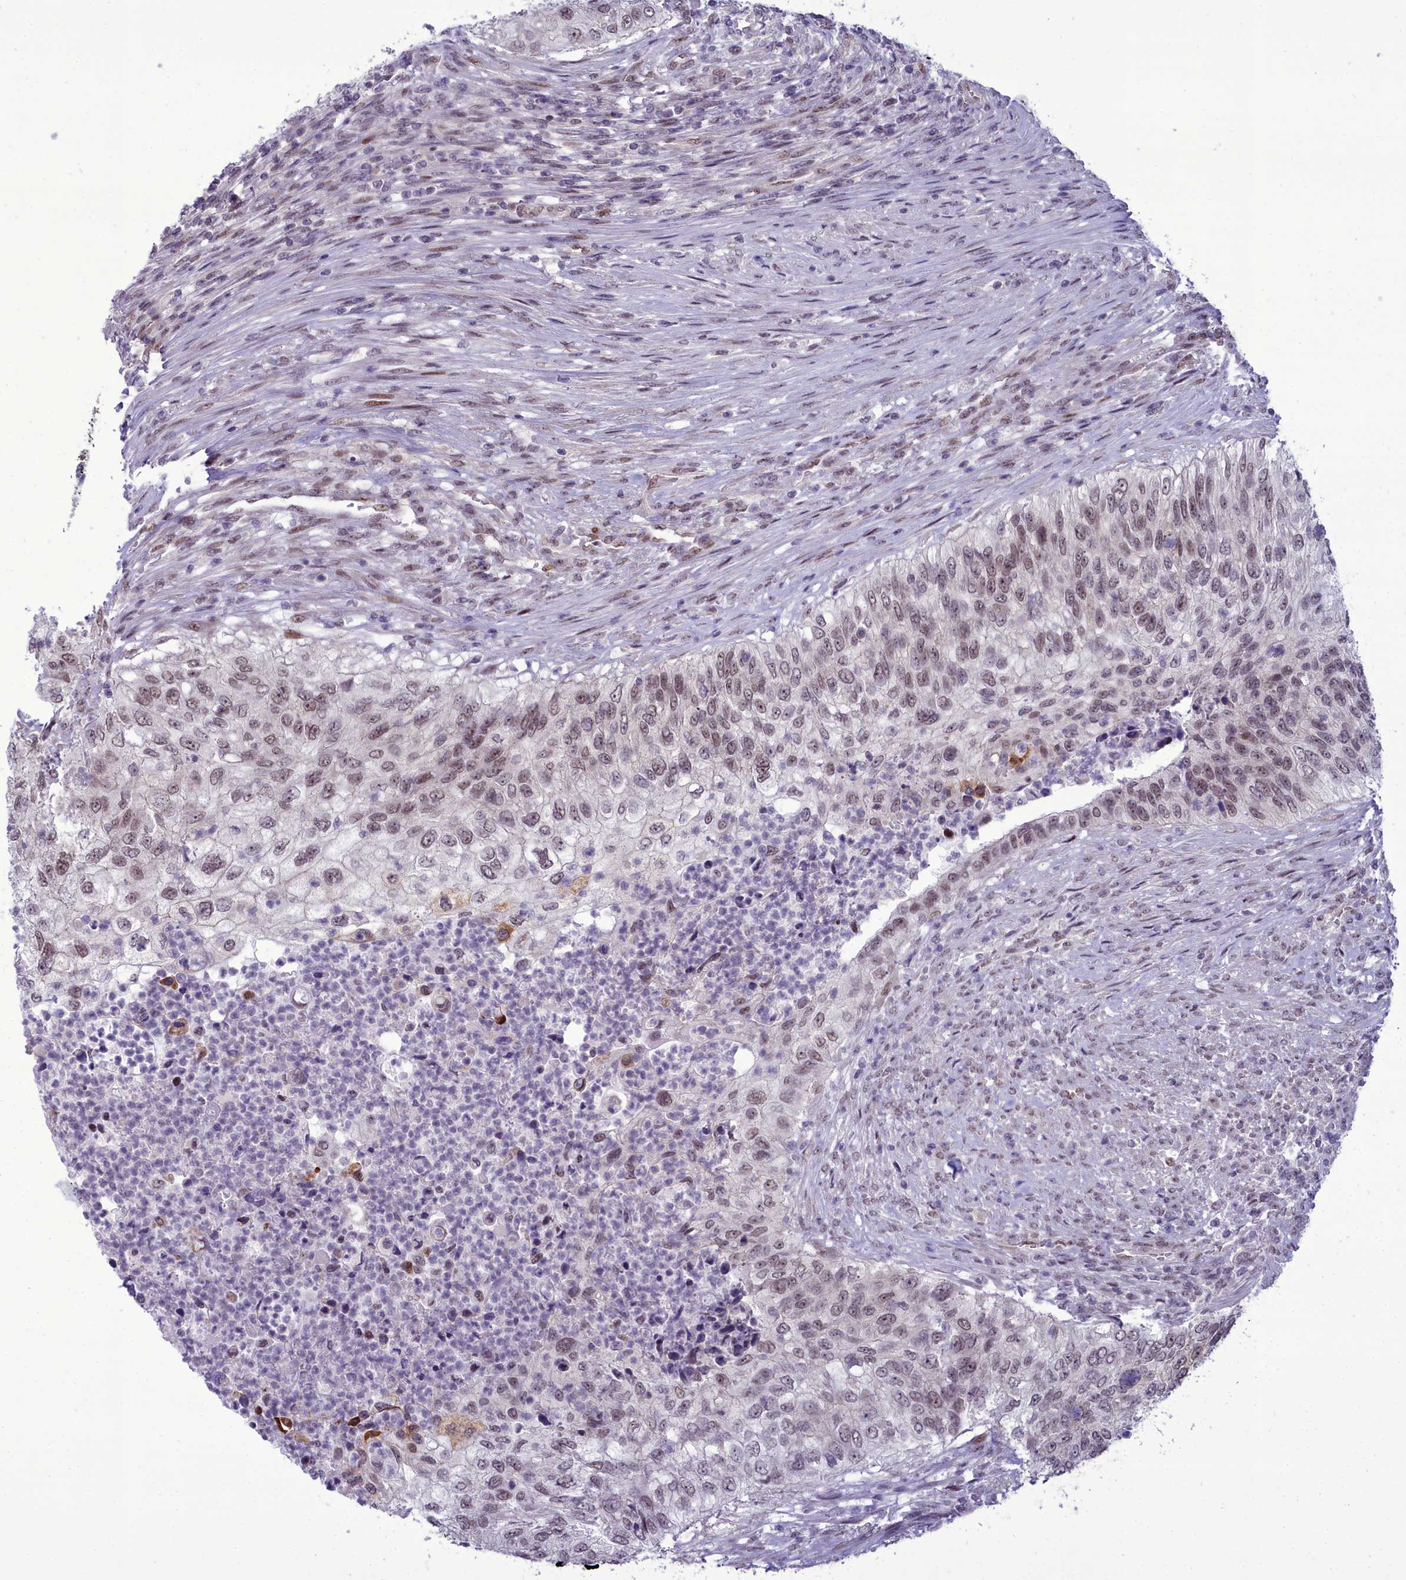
{"staining": {"intensity": "weak", "quantity": ">75%", "location": "nuclear"}, "tissue": "urothelial cancer", "cell_type": "Tumor cells", "image_type": "cancer", "snomed": [{"axis": "morphology", "description": "Urothelial carcinoma, High grade"}, {"axis": "topography", "description": "Urinary bladder"}], "caption": "This is an image of immunohistochemistry staining of urothelial cancer, which shows weak staining in the nuclear of tumor cells.", "gene": "CEACAM19", "patient": {"sex": "female", "age": 60}}